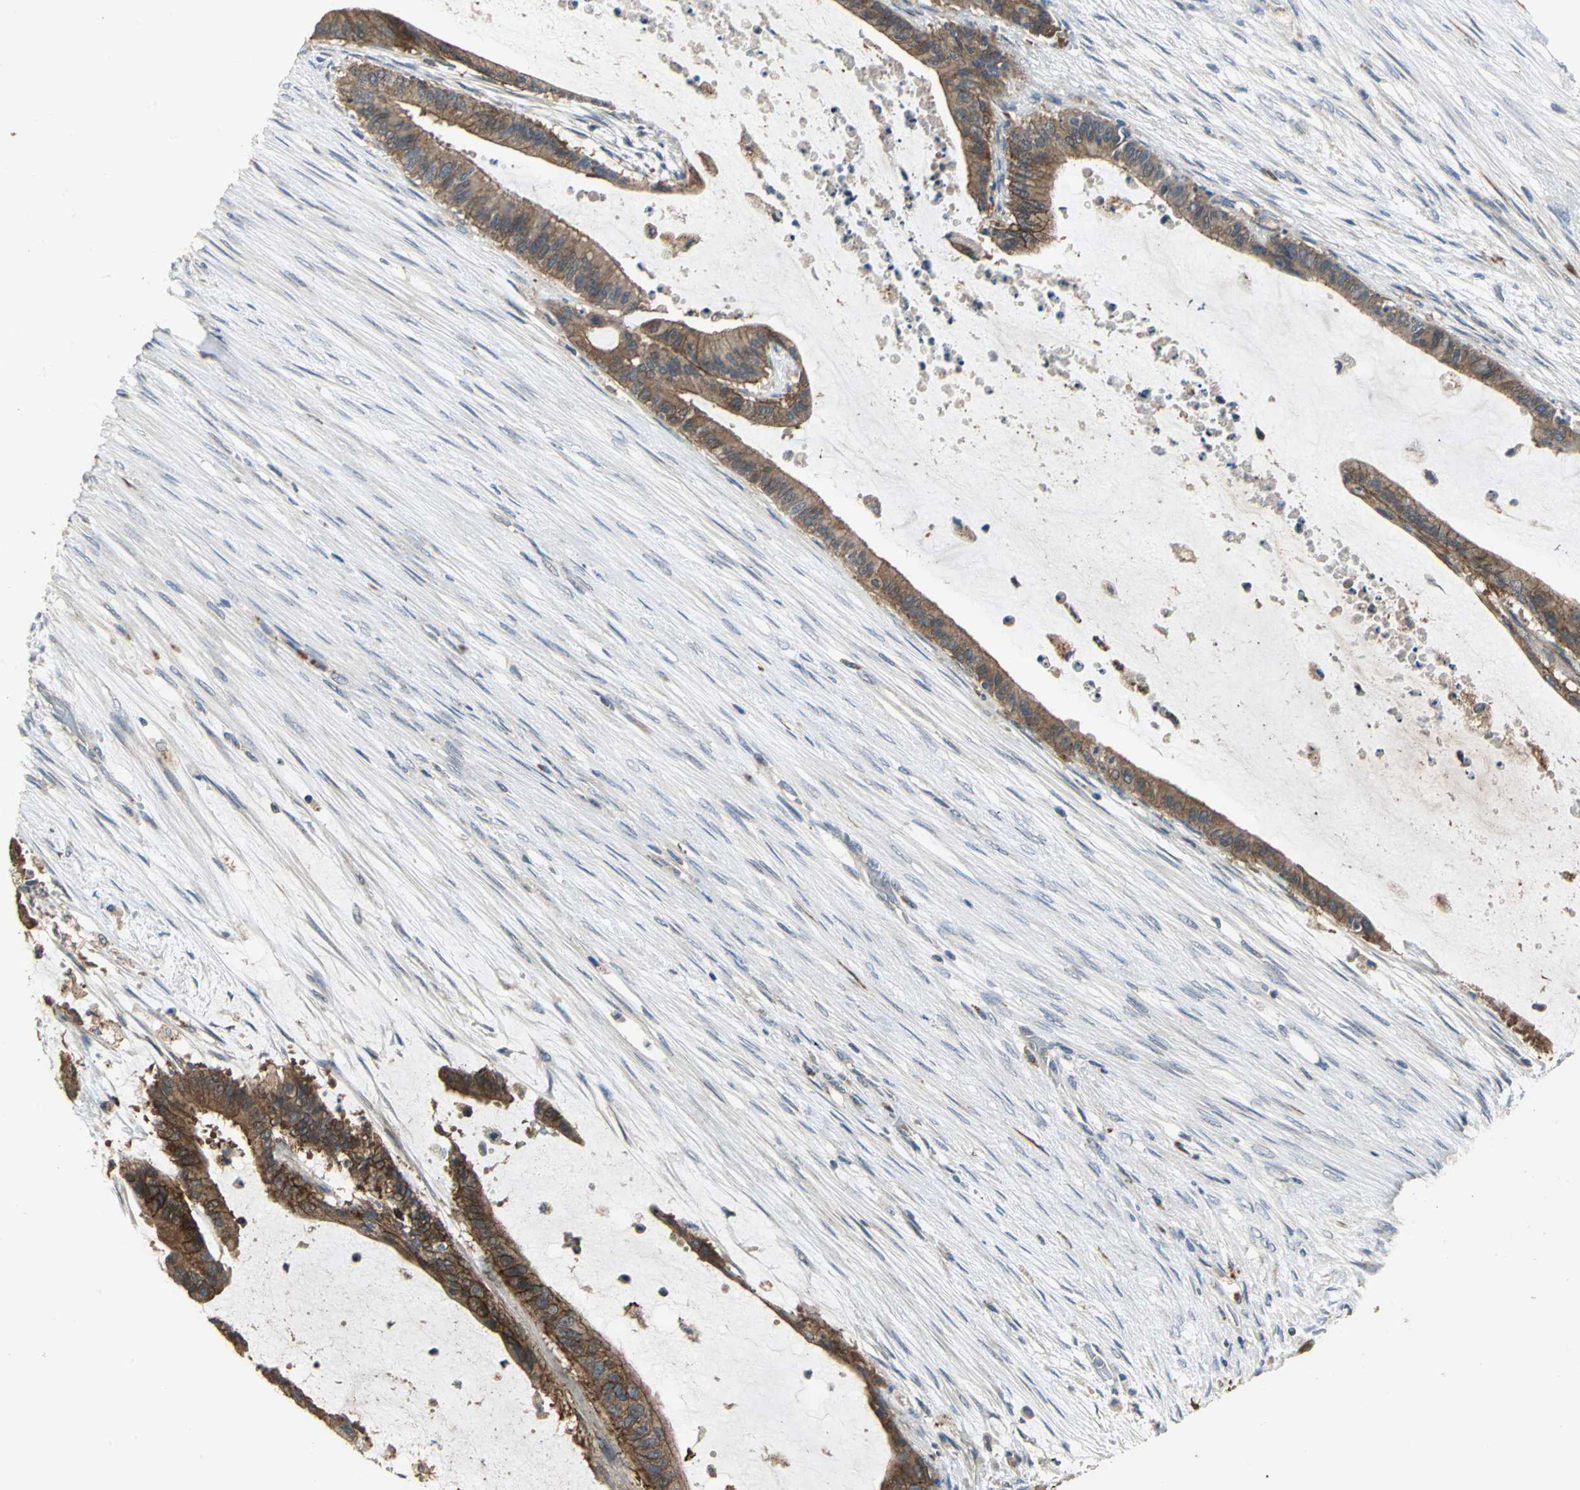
{"staining": {"intensity": "moderate", "quantity": ">75%", "location": "cytoplasmic/membranous"}, "tissue": "liver cancer", "cell_type": "Tumor cells", "image_type": "cancer", "snomed": [{"axis": "morphology", "description": "Cholangiocarcinoma"}, {"axis": "topography", "description": "Liver"}], "caption": "Moderate cytoplasmic/membranous expression is present in about >75% of tumor cells in liver cancer.", "gene": "MET", "patient": {"sex": "female", "age": 73}}